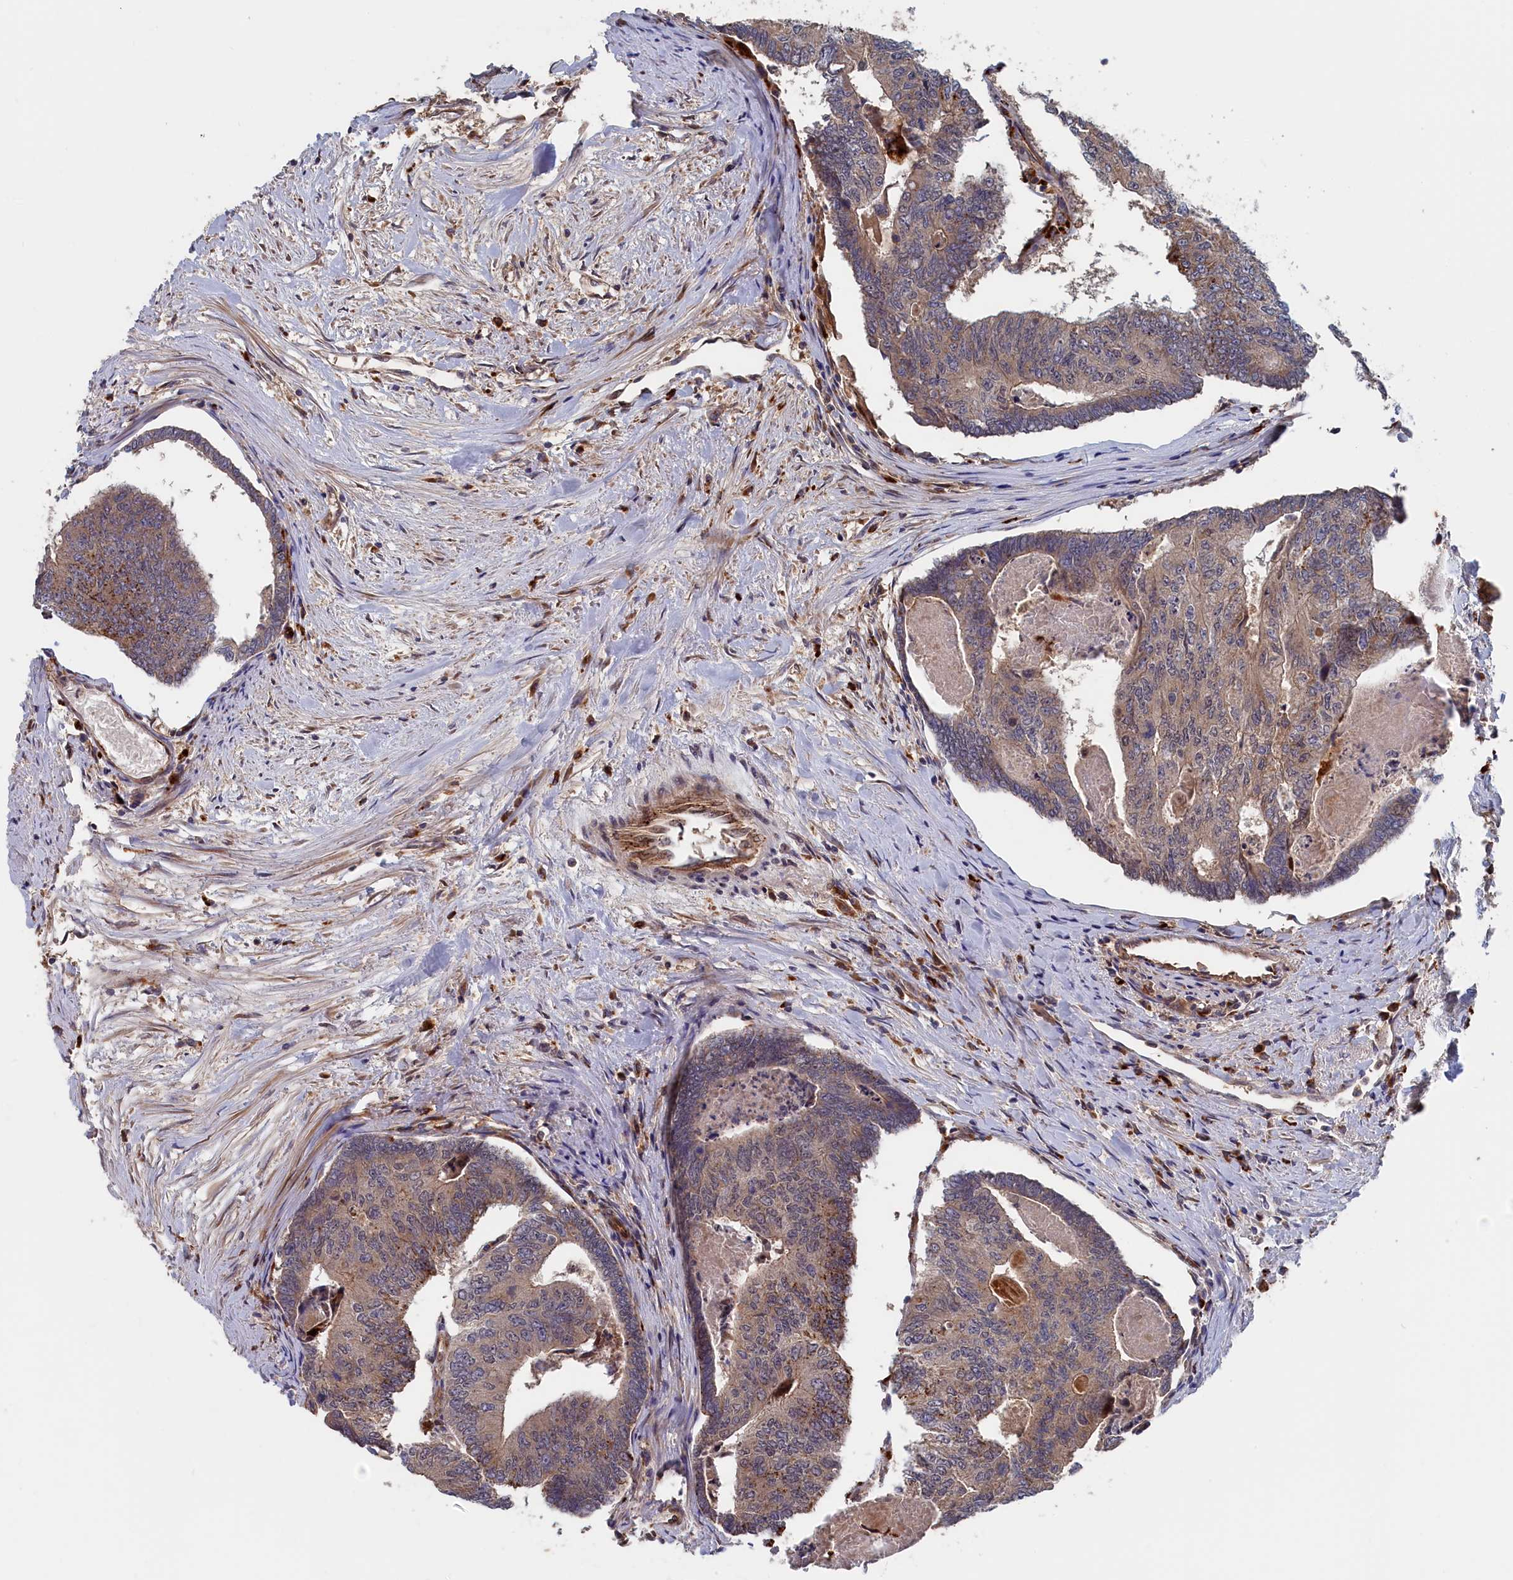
{"staining": {"intensity": "strong", "quantity": "<25%", "location": "cytoplasmic/membranous"}, "tissue": "colorectal cancer", "cell_type": "Tumor cells", "image_type": "cancer", "snomed": [{"axis": "morphology", "description": "Adenocarcinoma, NOS"}, {"axis": "topography", "description": "Colon"}], "caption": "An IHC micrograph of tumor tissue is shown. Protein staining in brown shows strong cytoplasmic/membranous positivity in adenocarcinoma (colorectal) within tumor cells.", "gene": "TRAPPC2L", "patient": {"sex": "female", "age": 67}}